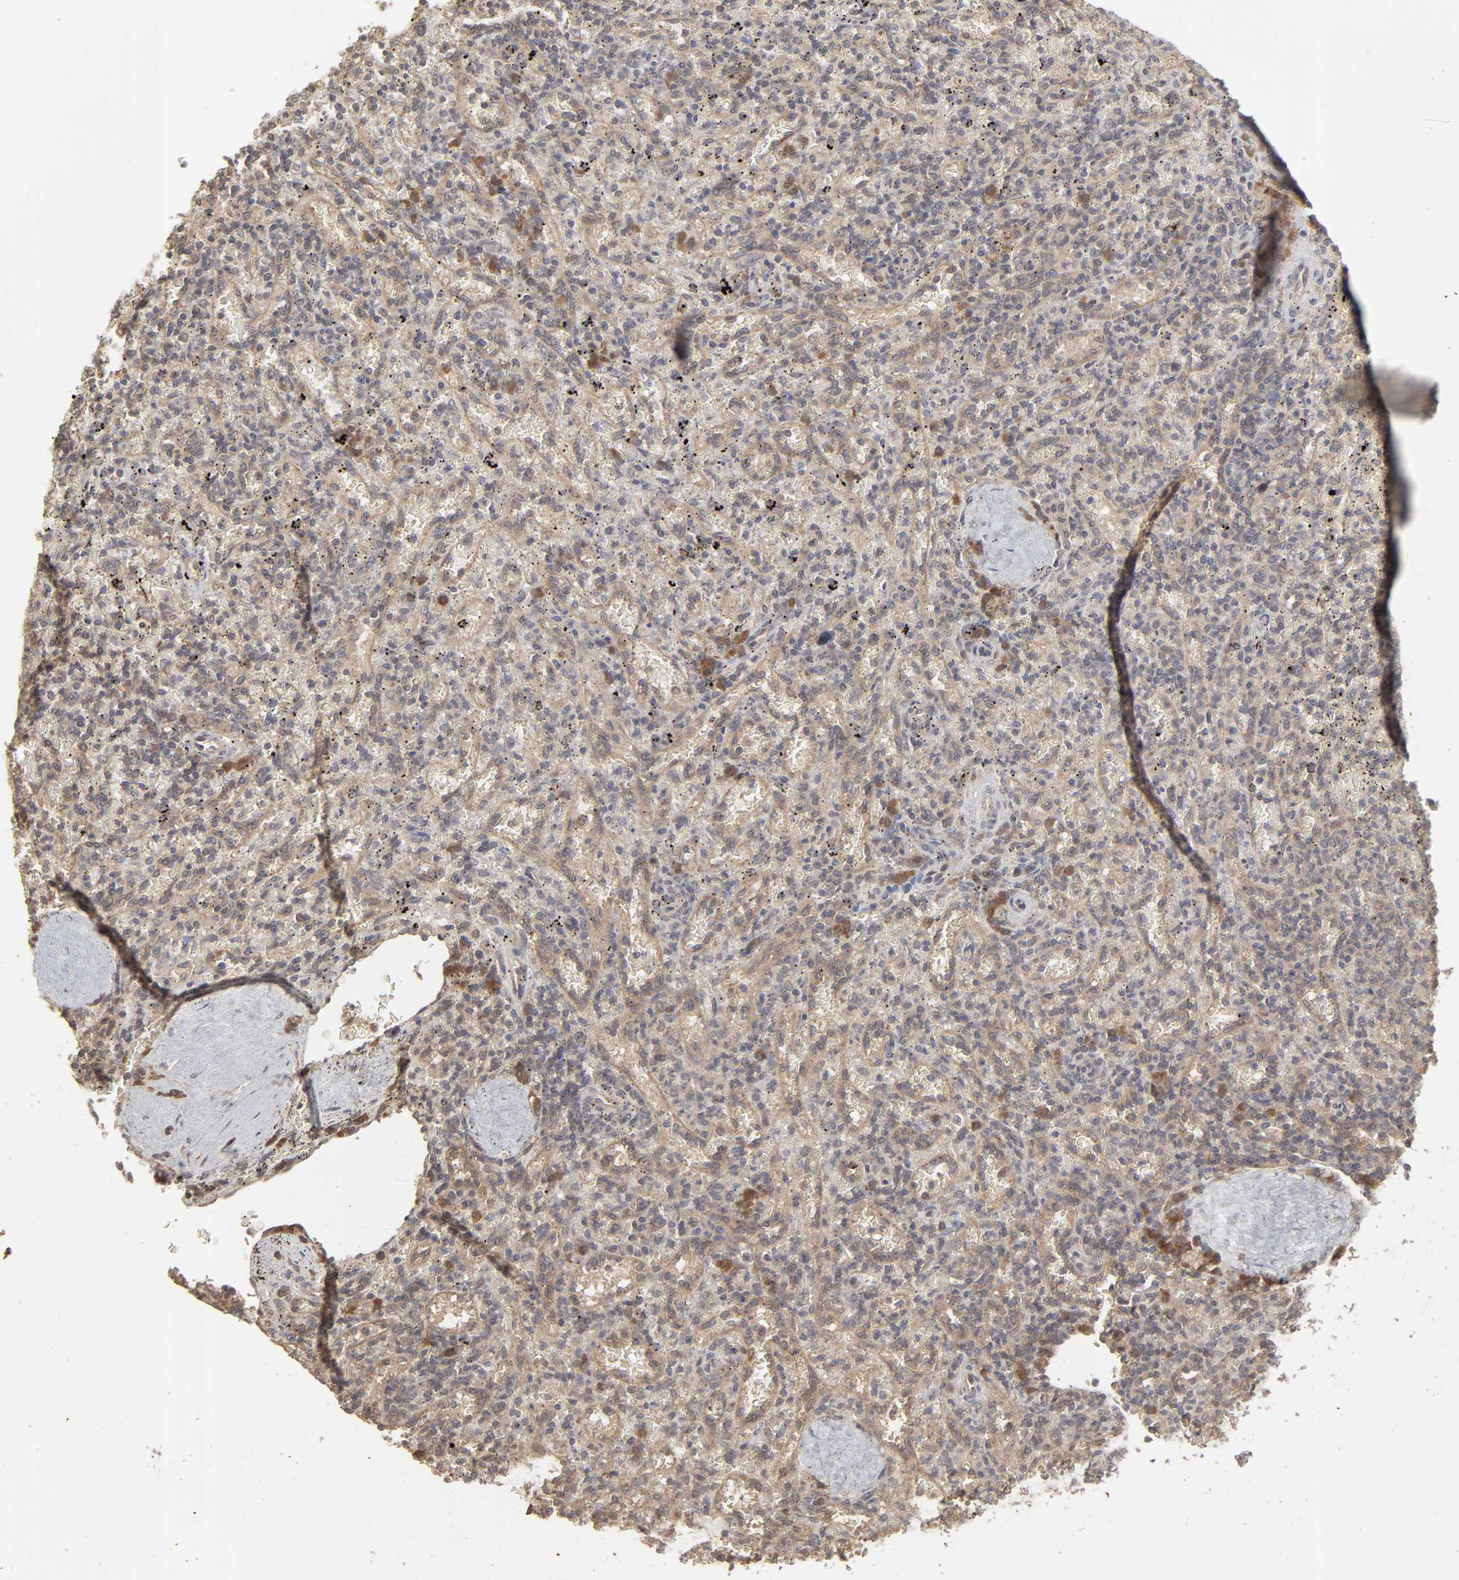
{"staining": {"intensity": "weak", "quantity": ">75%", "location": "cytoplasmic/membranous"}, "tissue": "spleen", "cell_type": "Cells in red pulp", "image_type": "normal", "snomed": [{"axis": "morphology", "description": "Normal tissue, NOS"}, {"axis": "topography", "description": "Spleen"}], "caption": "Protein staining demonstrates weak cytoplasmic/membranous positivity in approximately >75% of cells in red pulp in unremarkable spleen.", "gene": "SCFD1", "patient": {"sex": "female", "age": 43}}